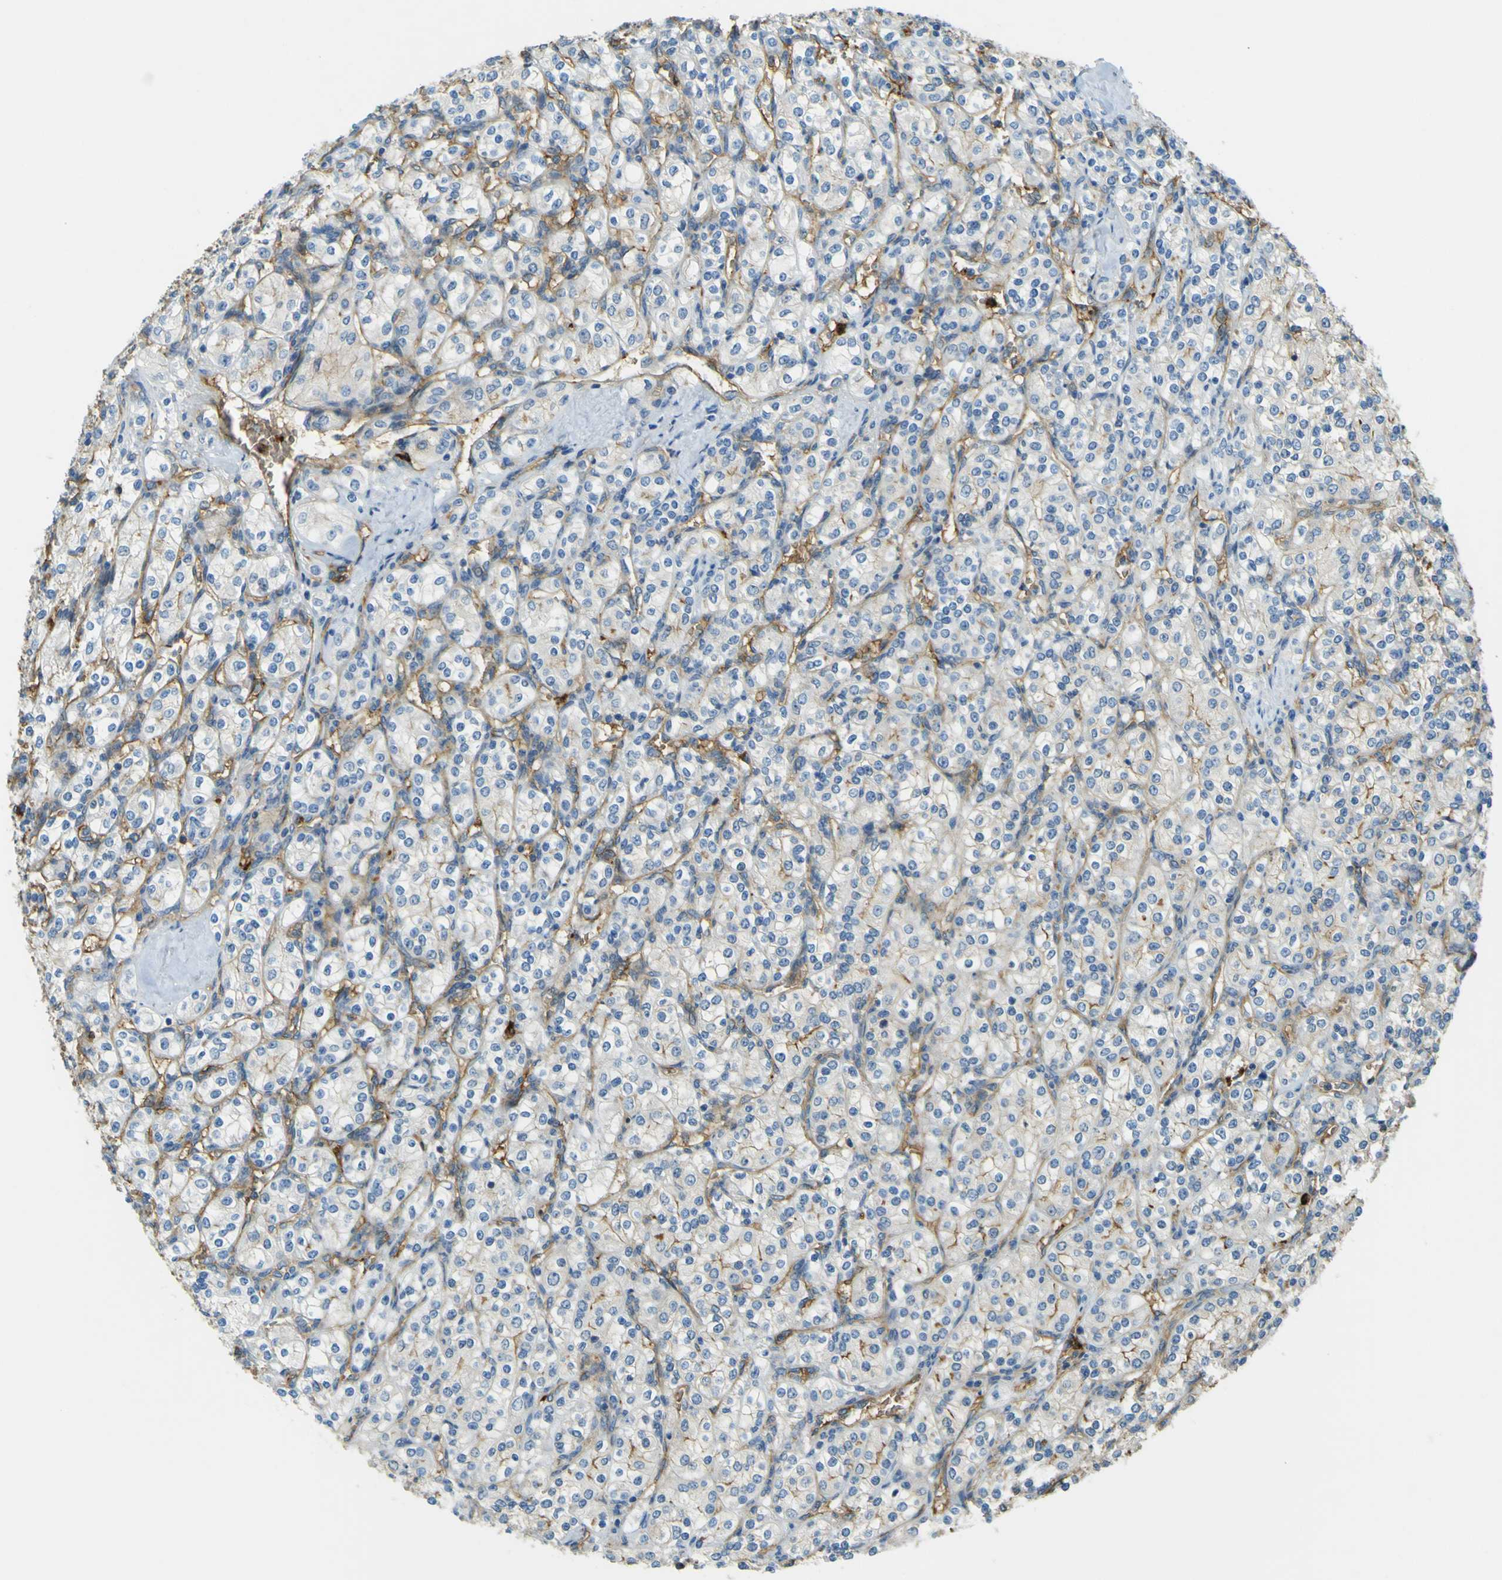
{"staining": {"intensity": "negative", "quantity": "none", "location": "none"}, "tissue": "renal cancer", "cell_type": "Tumor cells", "image_type": "cancer", "snomed": [{"axis": "morphology", "description": "Adenocarcinoma, NOS"}, {"axis": "topography", "description": "Kidney"}], "caption": "This image is of renal cancer (adenocarcinoma) stained with IHC to label a protein in brown with the nuclei are counter-stained blue. There is no positivity in tumor cells.", "gene": "PLXDC1", "patient": {"sex": "male", "age": 77}}